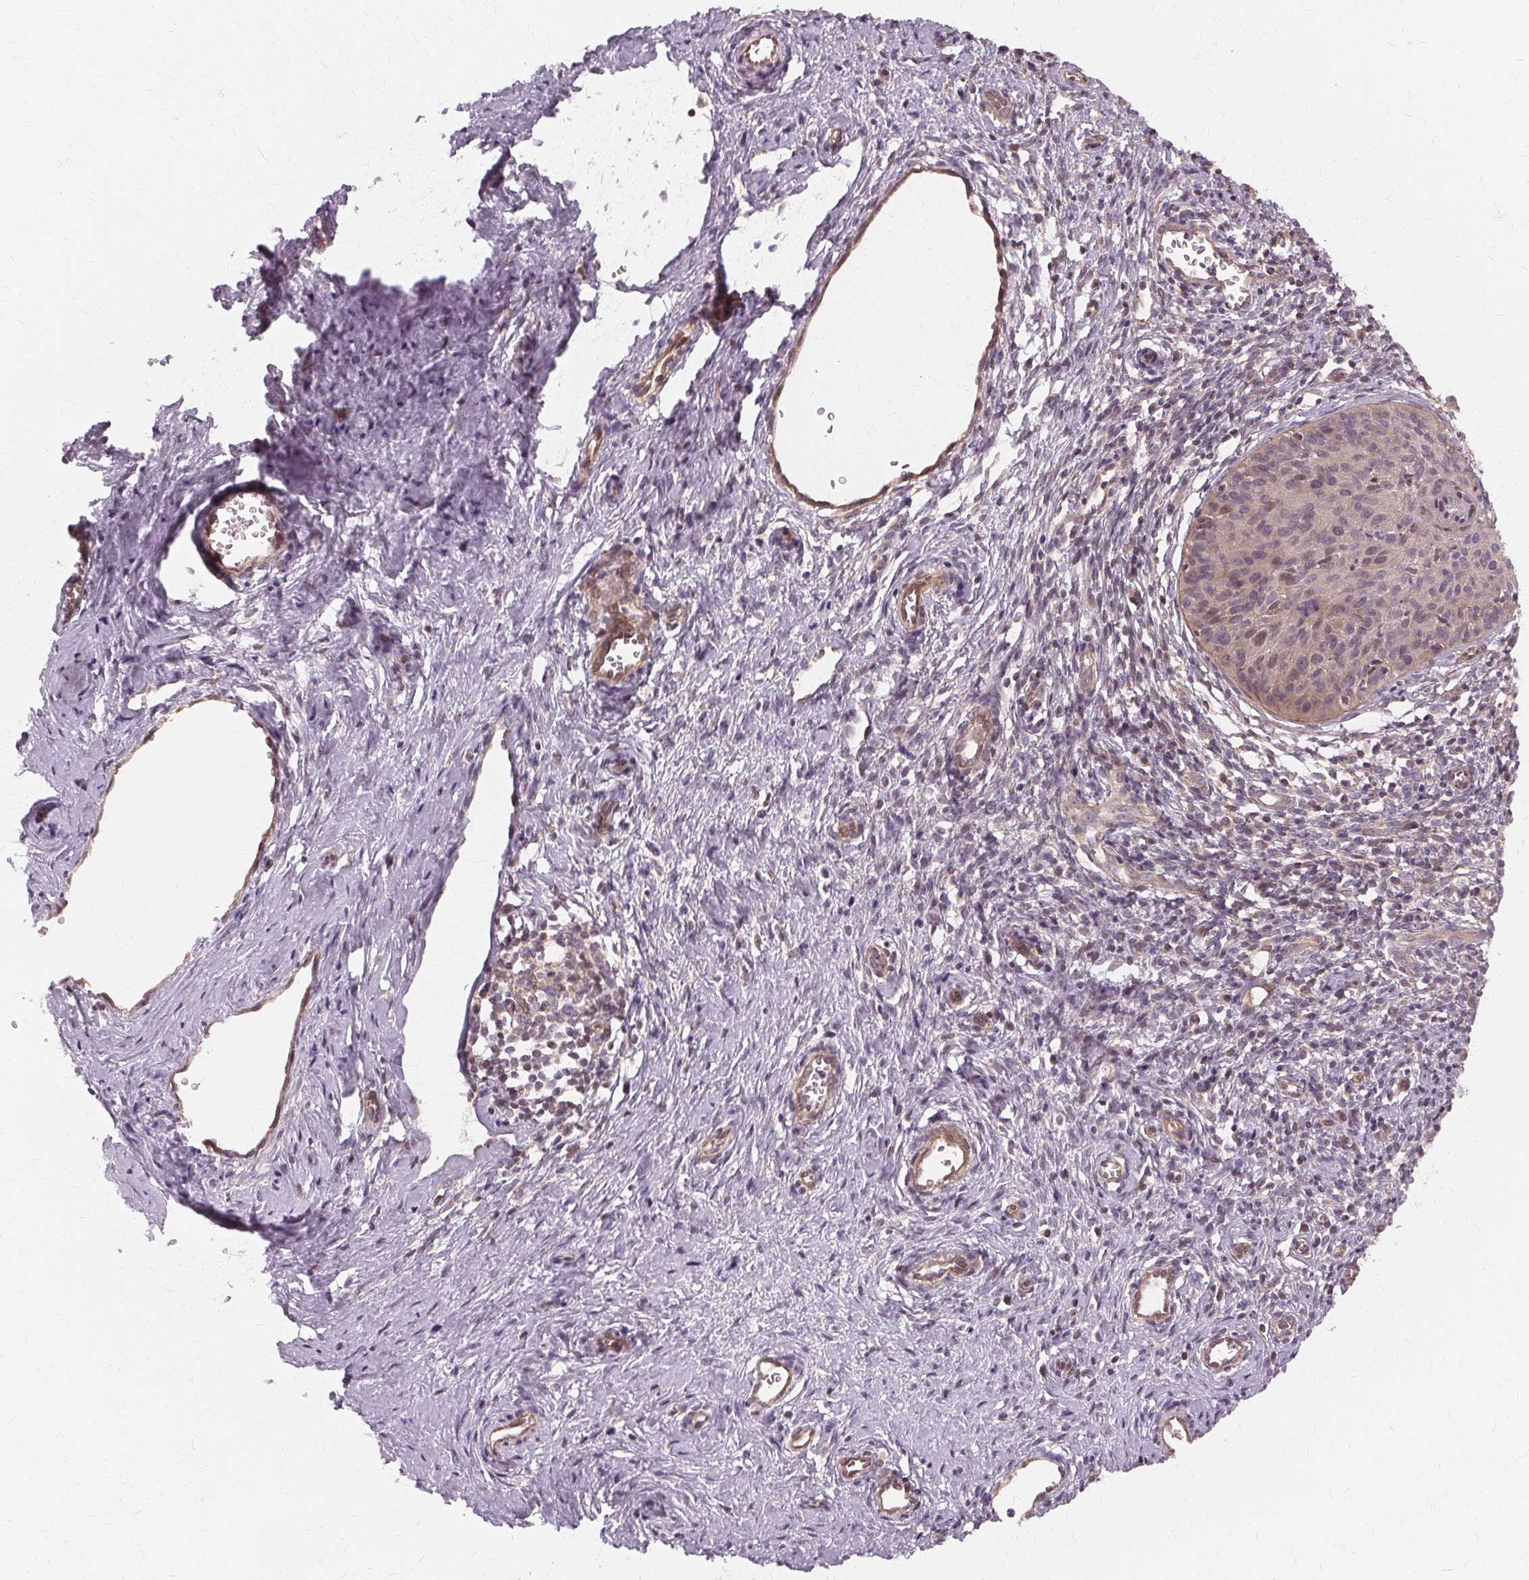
{"staining": {"intensity": "negative", "quantity": "none", "location": "none"}, "tissue": "cervical cancer", "cell_type": "Tumor cells", "image_type": "cancer", "snomed": [{"axis": "morphology", "description": "Squamous cell carcinoma, NOS"}, {"axis": "topography", "description": "Cervix"}], "caption": "DAB immunohistochemical staining of human cervical squamous cell carcinoma exhibits no significant positivity in tumor cells.", "gene": "USP8", "patient": {"sex": "female", "age": 52}}